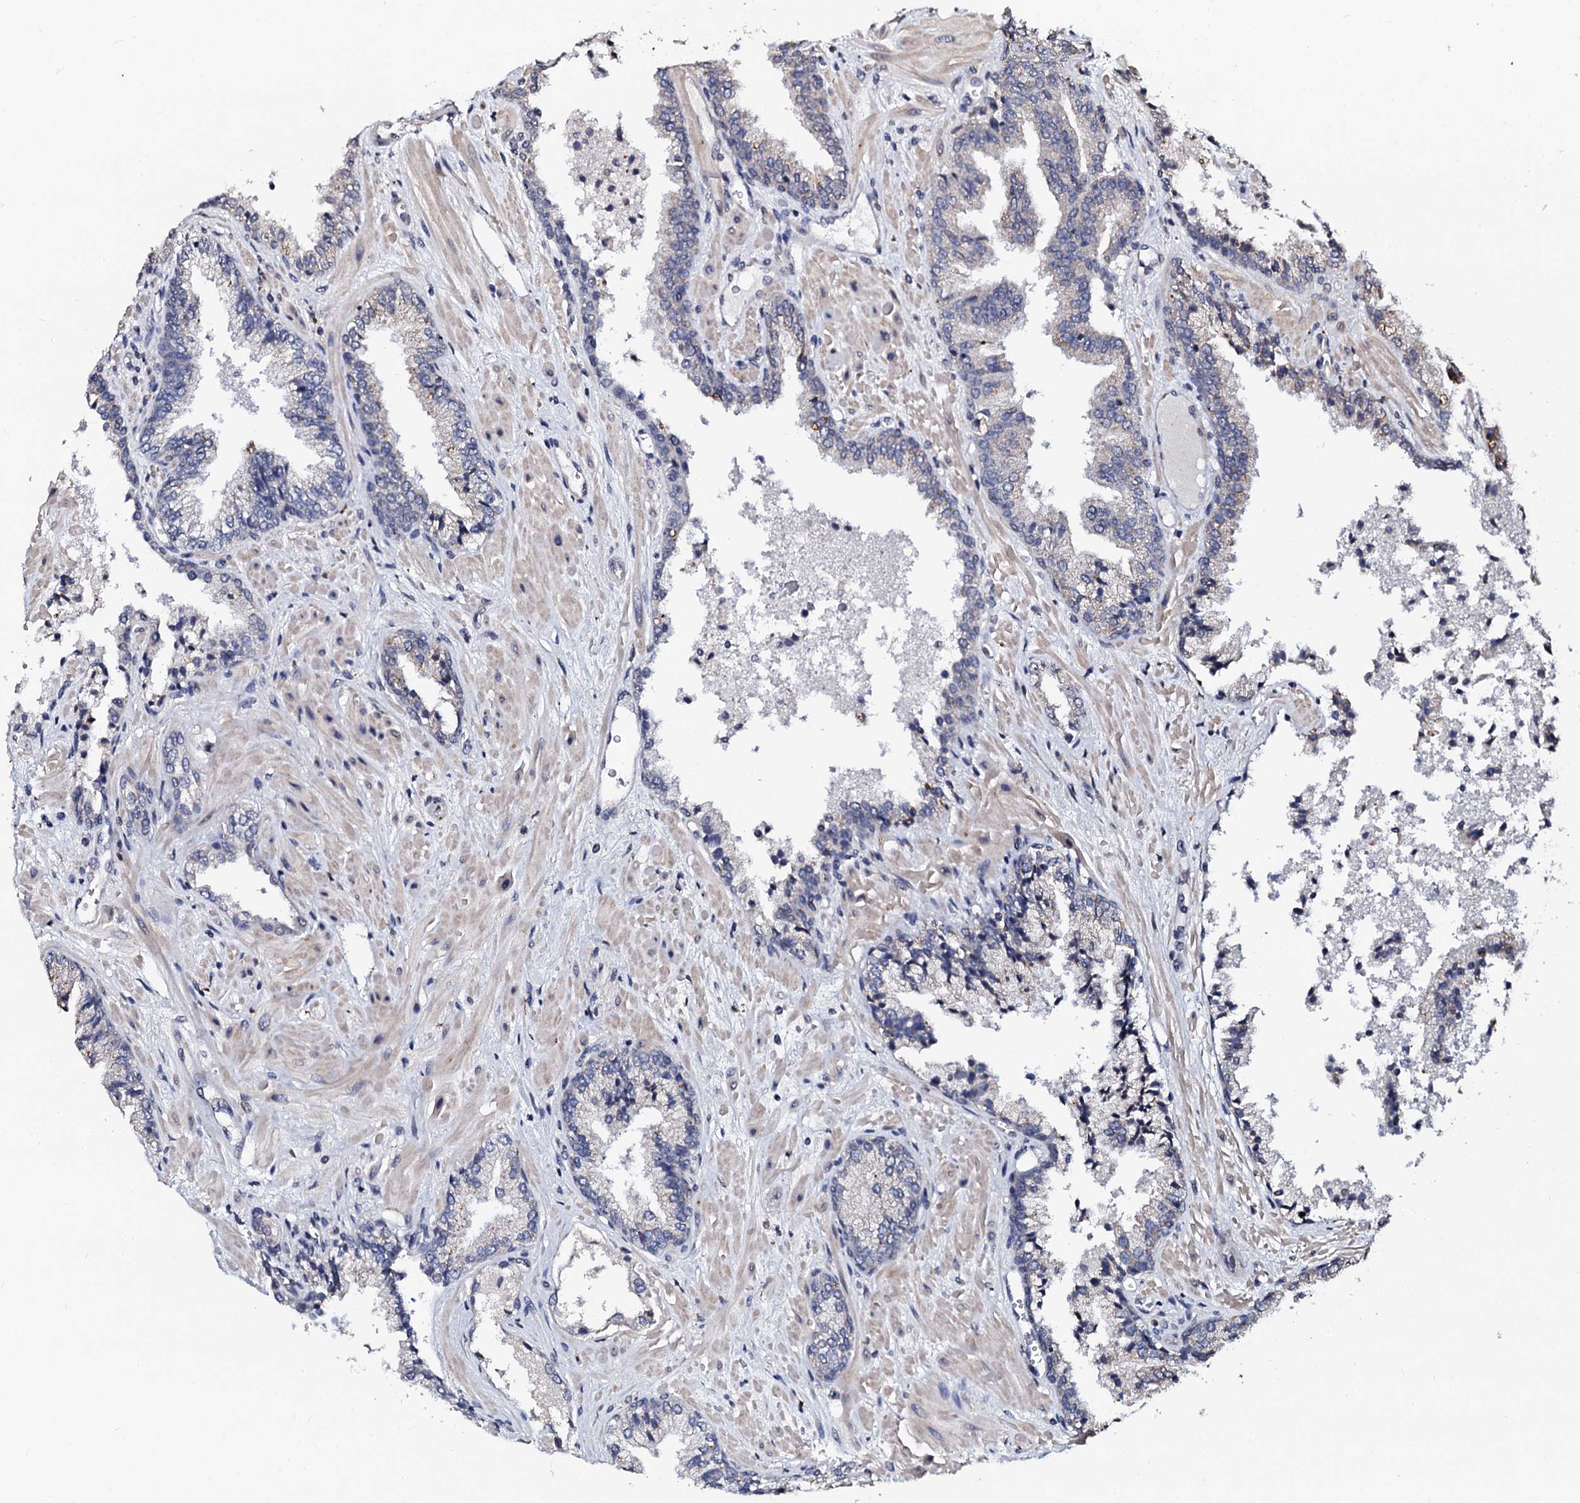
{"staining": {"intensity": "negative", "quantity": "none", "location": "none"}, "tissue": "prostate cancer", "cell_type": "Tumor cells", "image_type": "cancer", "snomed": [{"axis": "morphology", "description": "Adenocarcinoma, High grade"}, {"axis": "topography", "description": "Prostate"}], "caption": "There is no significant positivity in tumor cells of prostate cancer.", "gene": "SLC37A4", "patient": {"sex": "male", "age": 71}}